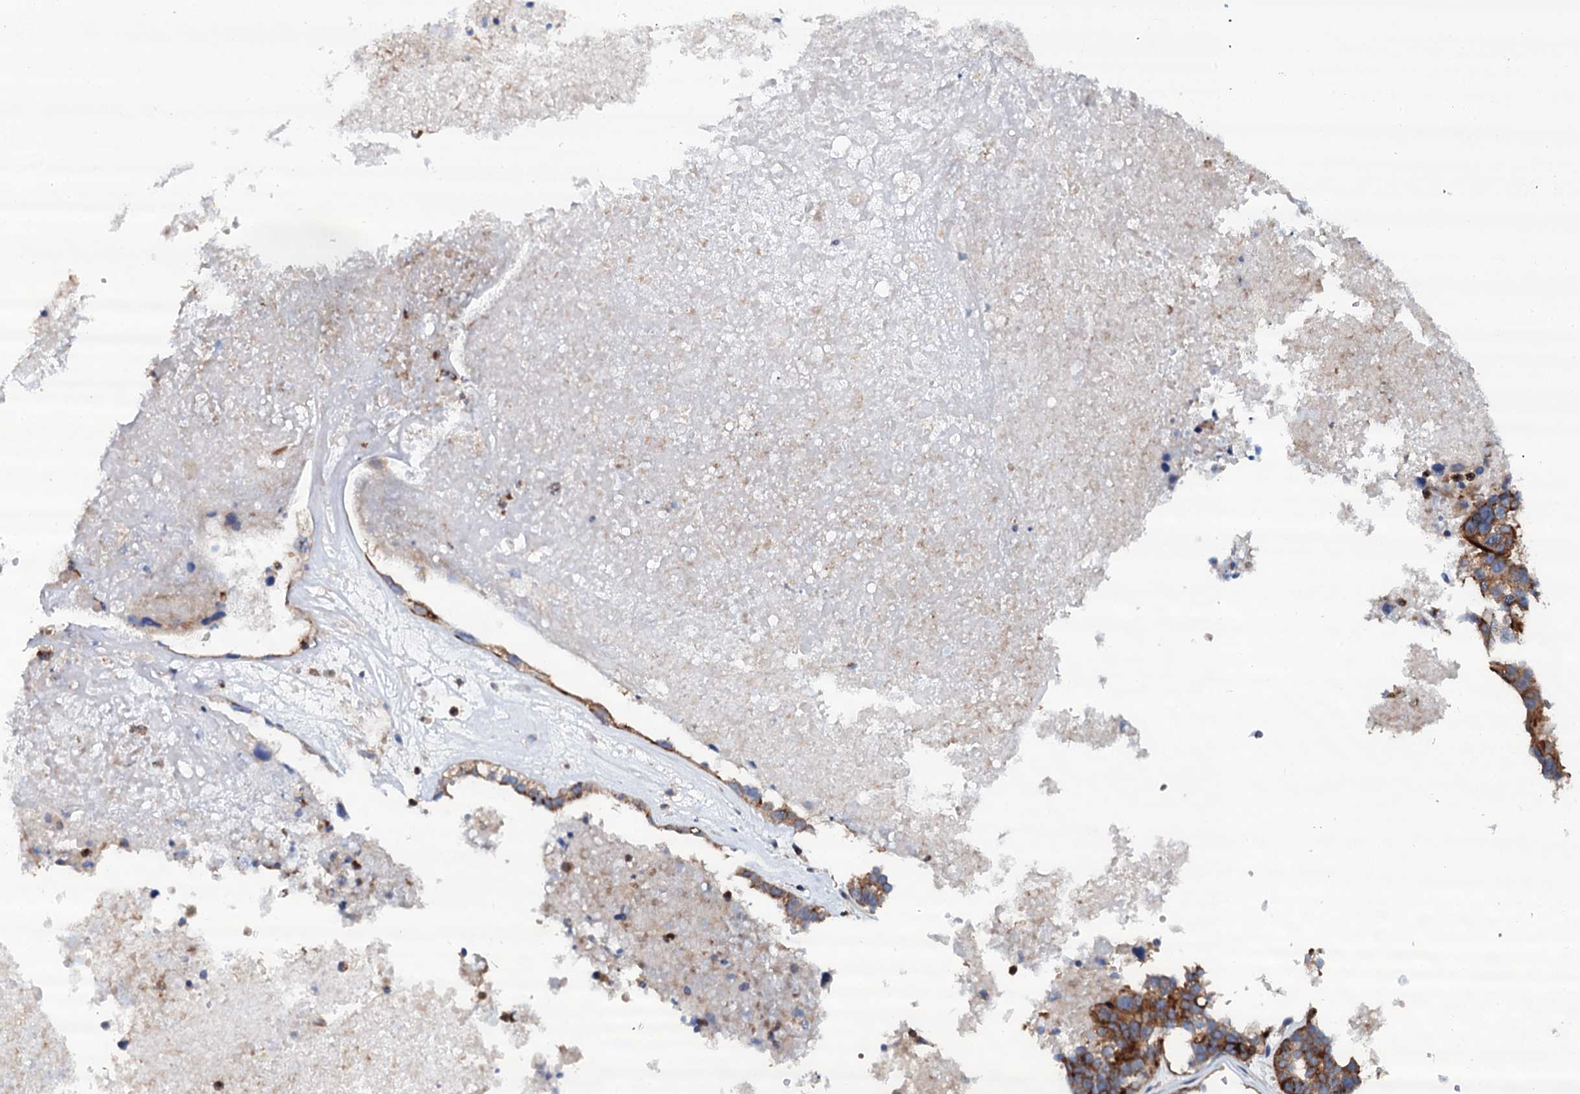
{"staining": {"intensity": "strong", "quantity": "<25%", "location": "cytoplasmic/membranous"}, "tissue": "ovarian cancer", "cell_type": "Tumor cells", "image_type": "cancer", "snomed": [{"axis": "morphology", "description": "Cystadenocarcinoma, serous, NOS"}, {"axis": "topography", "description": "Ovary"}], "caption": "This micrograph reveals immunohistochemistry staining of ovarian serous cystadenocarcinoma, with medium strong cytoplasmic/membranous expression in approximately <25% of tumor cells.", "gene": "VAMP8", "patient": {"sex": "female", "age": 59}}